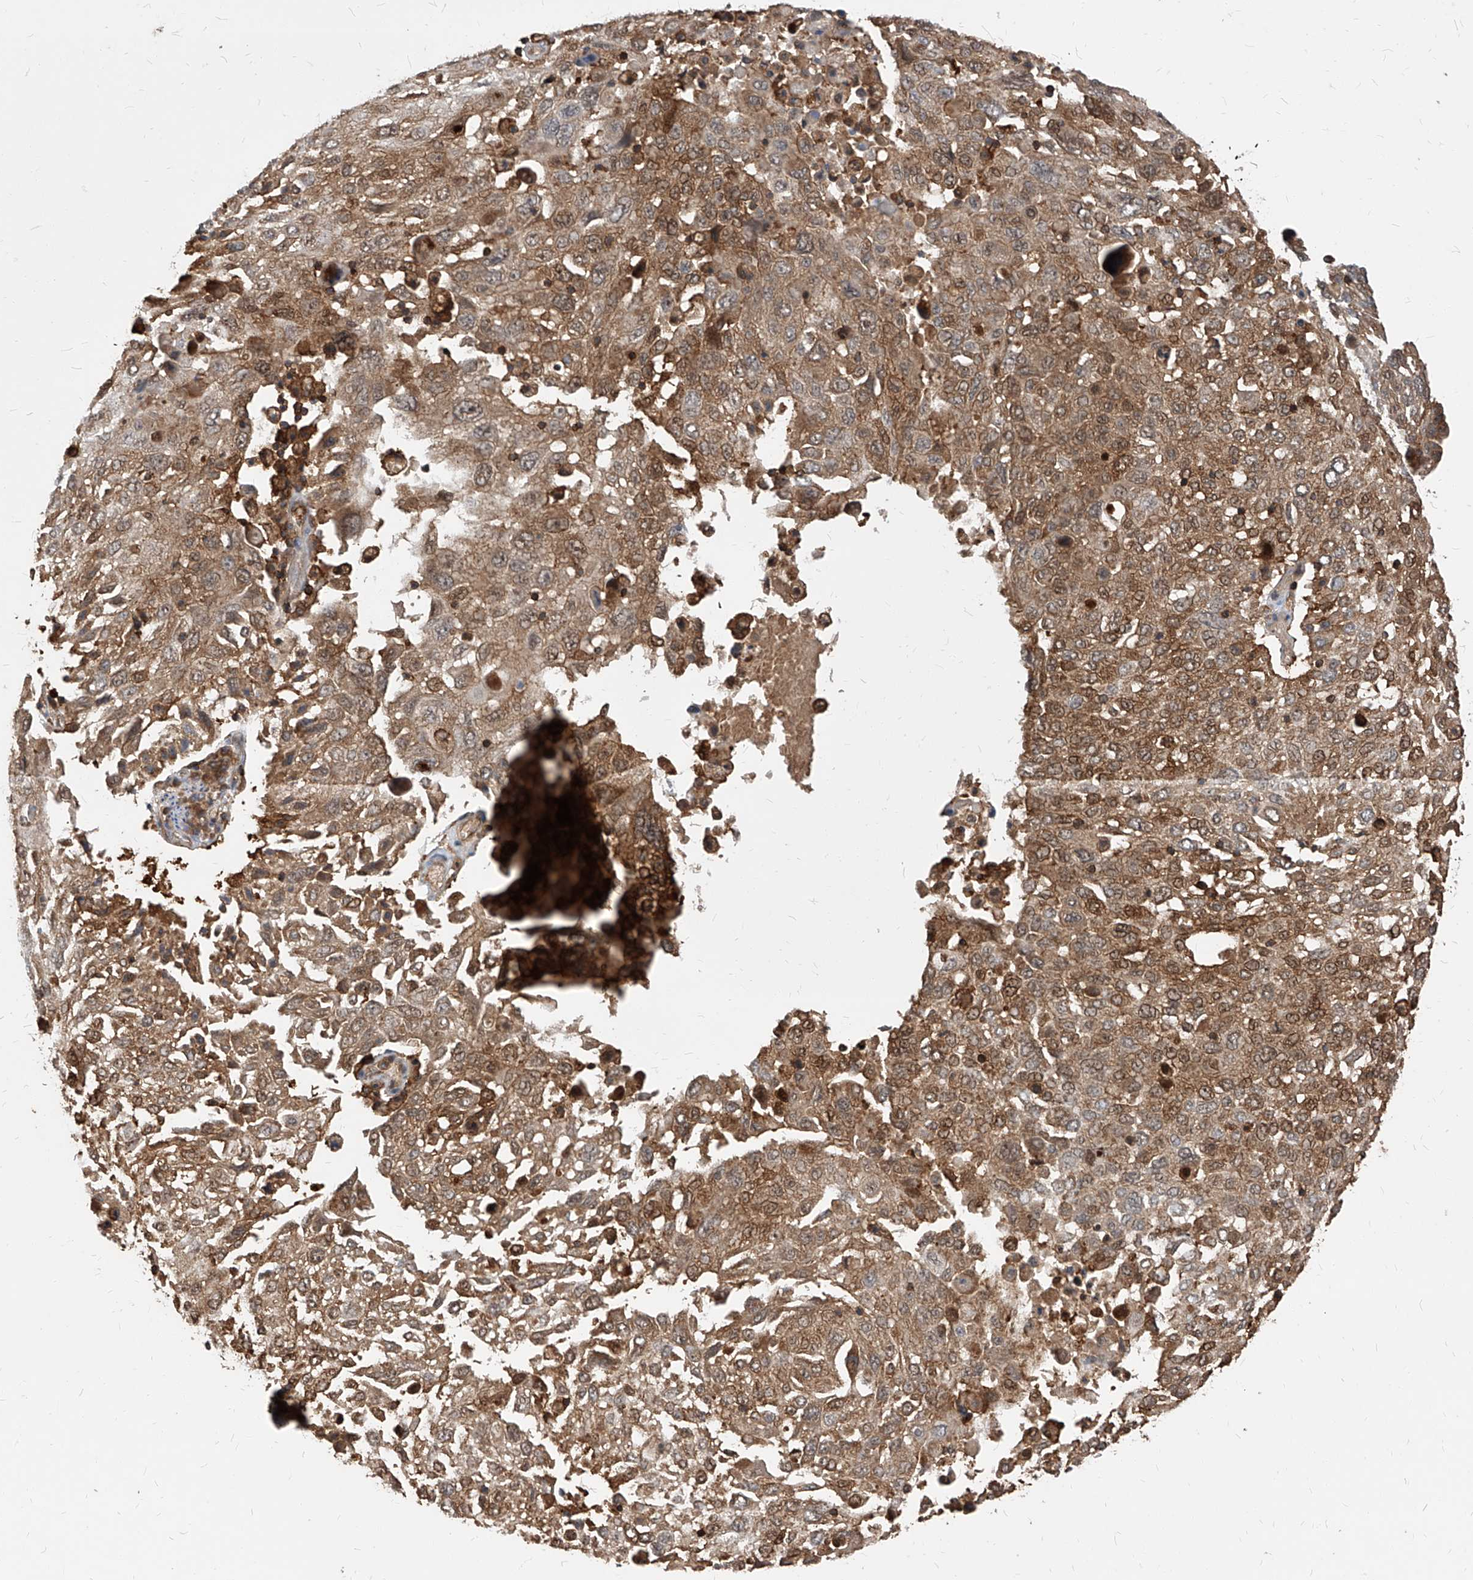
{"staining": {"intensity": "moderate", "quantity": ">75%", "location": "cytoplasmic/membranous,nuclear"}, "tissue": "lung cancer", "cell_type": "Tumor cells", "image_type": "cancer", "snomed": [{"axis": "morphology", "description": "Squamous cell carcinoma, NOS"}, {"axis": "topography", "description": "Lung"}], "caption": "The immunohistochemical stain shows moderate cytoplasmic/membranous and nuclear staining in tumor cells of squamous cell carcinoma (lung) tissue. Immunohistochemistry stains the protein of interest in brown and the nuclei are stained blue.", "gene": "ABRACL", "patient": {"sex": "male", "age": 65}}